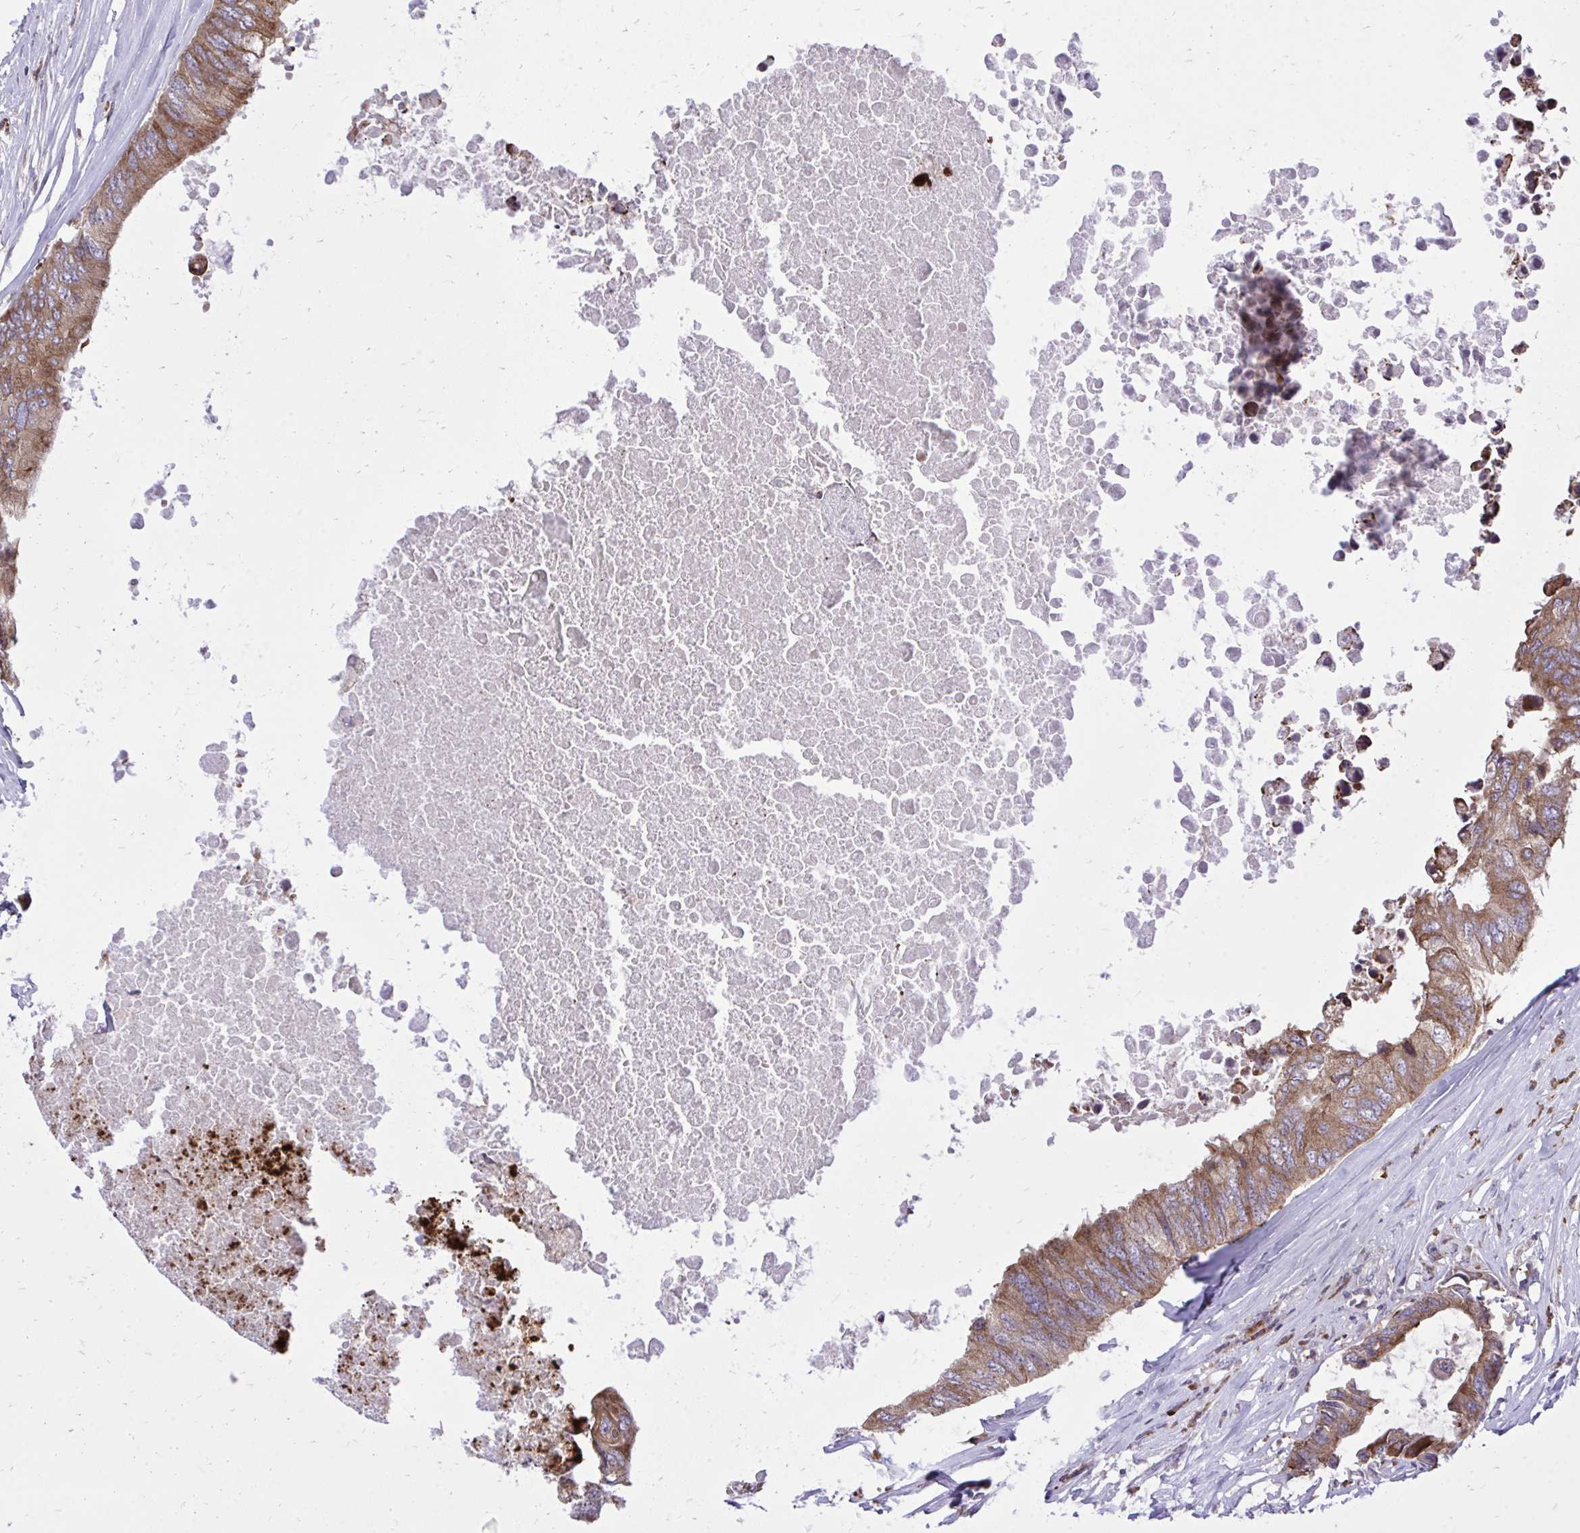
{"staining": {"intensity": "moderate", "quantity": ">75%", "location": "cytoplasmic/membranous"}, "tissue": "colorectal cancer", "cell_type": "Tumor cells", "image_type": "cancer", "snomed": [{"axis": "morphology", "description": "Adenocarcinoma, NOS"}, {"axis": "topography", "description": "Colon"}], "caption": "Immunohistochemical staining of human colorectal cancer displays moderate cytoplasmic/membranous protein staining in about >75% of tumor cells. The protein is stained brown, and the nuclei are stained in blue (DAB (3,3'-diaminobenzidine) IHC with brightfield microscopy, high magnification).", "gene": "METTL9", "patient": {"sex": "male", "age": 71}}